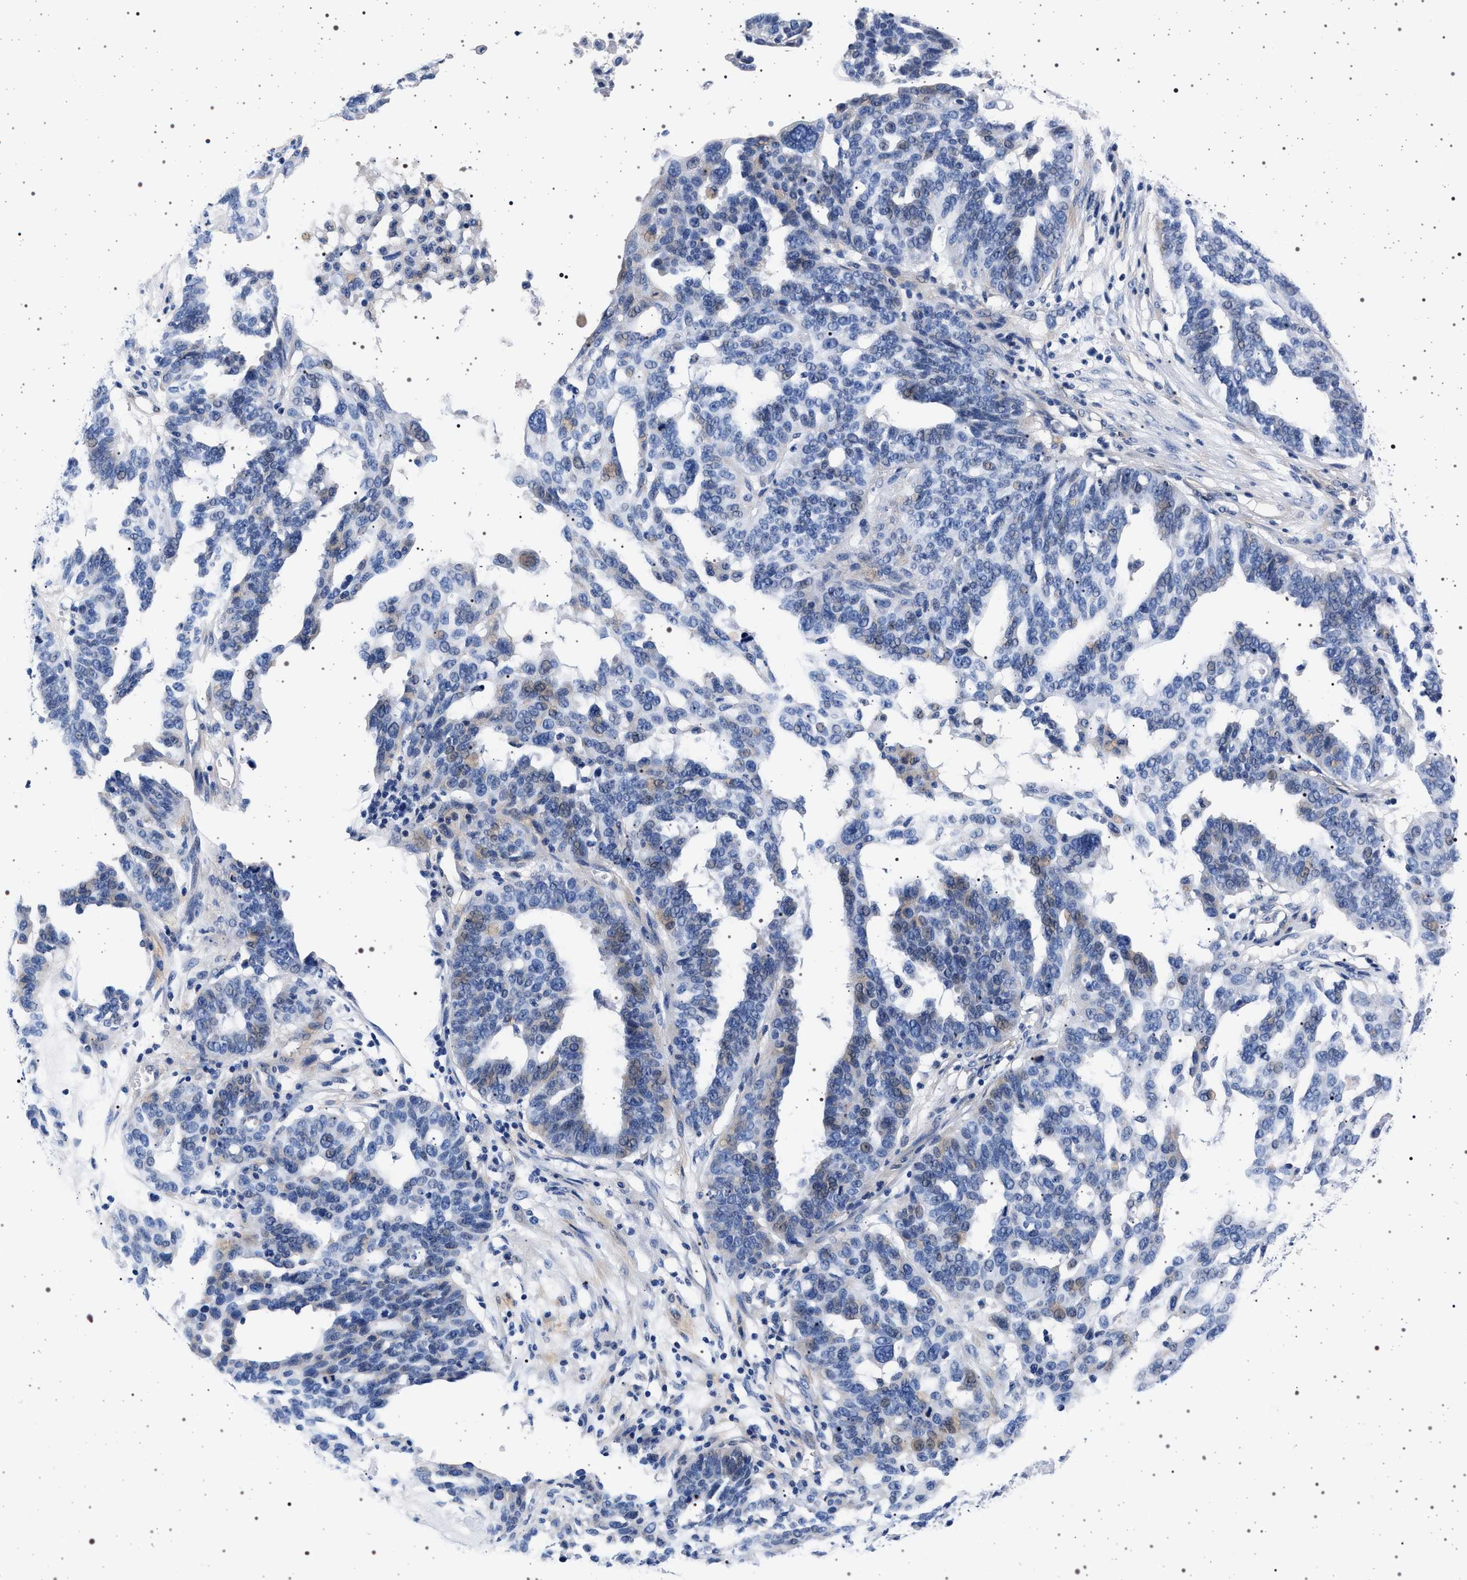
{"staining": {"intensity": "negative", "quantity": "none", "location": "none"}, "tissue": "ovarian cancer", "cell_type": "Tumor cells", "image_type": "cancer", "snomed": [{"axis": "morphology", "description": "Cystadenocarcinoma, serous, NOS"}, {"axis": "topography", "description": "Ovary"}], "caption": "Tumor cells show no significant protein positivity in serous cystadenocarcinoma (ovarian).", "gene": "SLC9A1", "patient": {"sex": "female", "age": 59}}